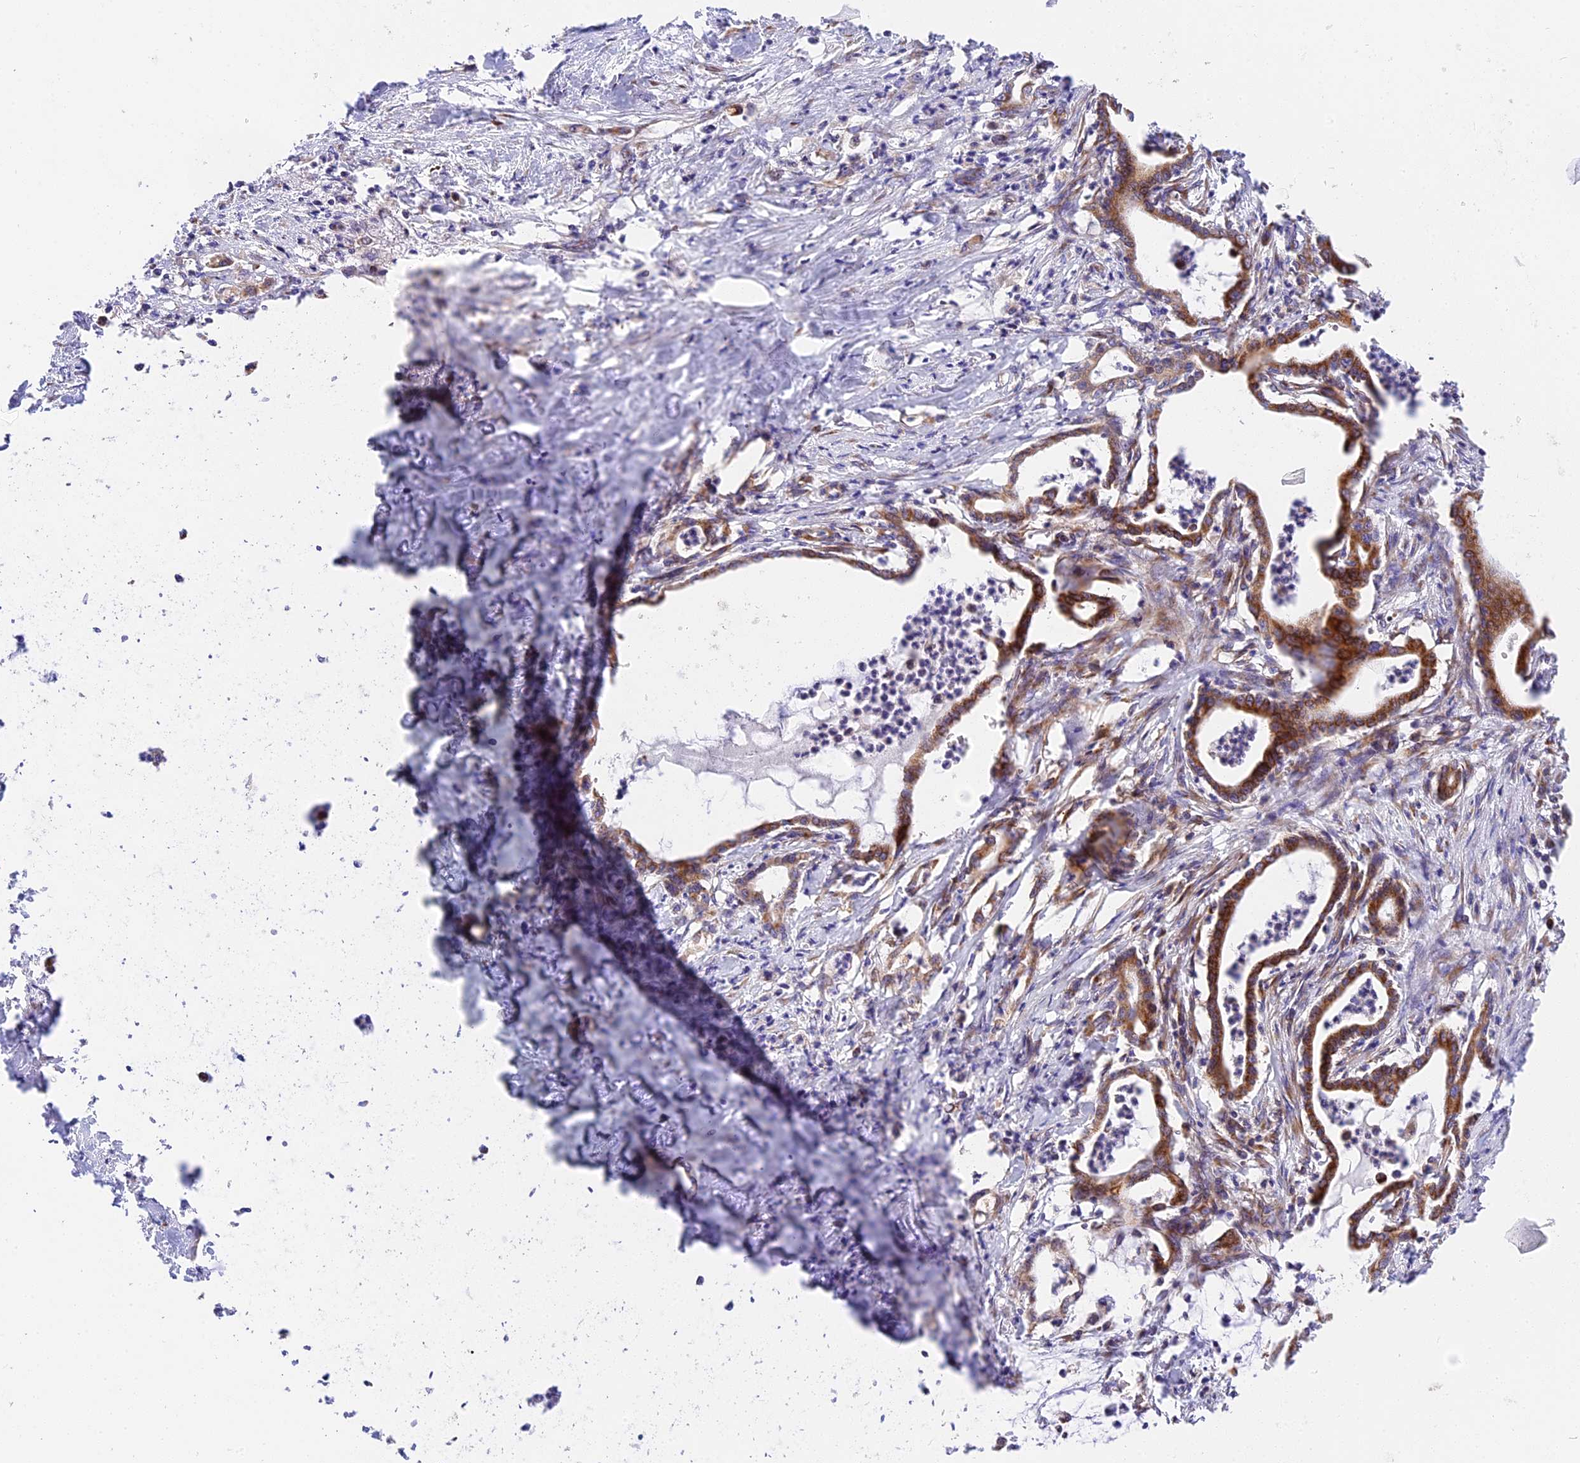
{"staining": {"intensity": "moderate", "quantity": ">75%", "location": "cytoplasmic/membranous"}, "tissue": "pancreatic cancer", "cell_type": "Tumor cells", "image_type": "cancer", "snomed": [{"axis": "morphology", "description": "Adenocarcinoma, NOS"}, {"axis": "topography", "description": "Pancreas"}], "caption": "Immunohistochemical staining of pancreatic adenocarcinoma exhibits moderate cytoplasmic/membranous protein positivity in approximately >75% of tumor cells.", "gene": "MRAS", "patient": {"sex": "female", "age": 55}}